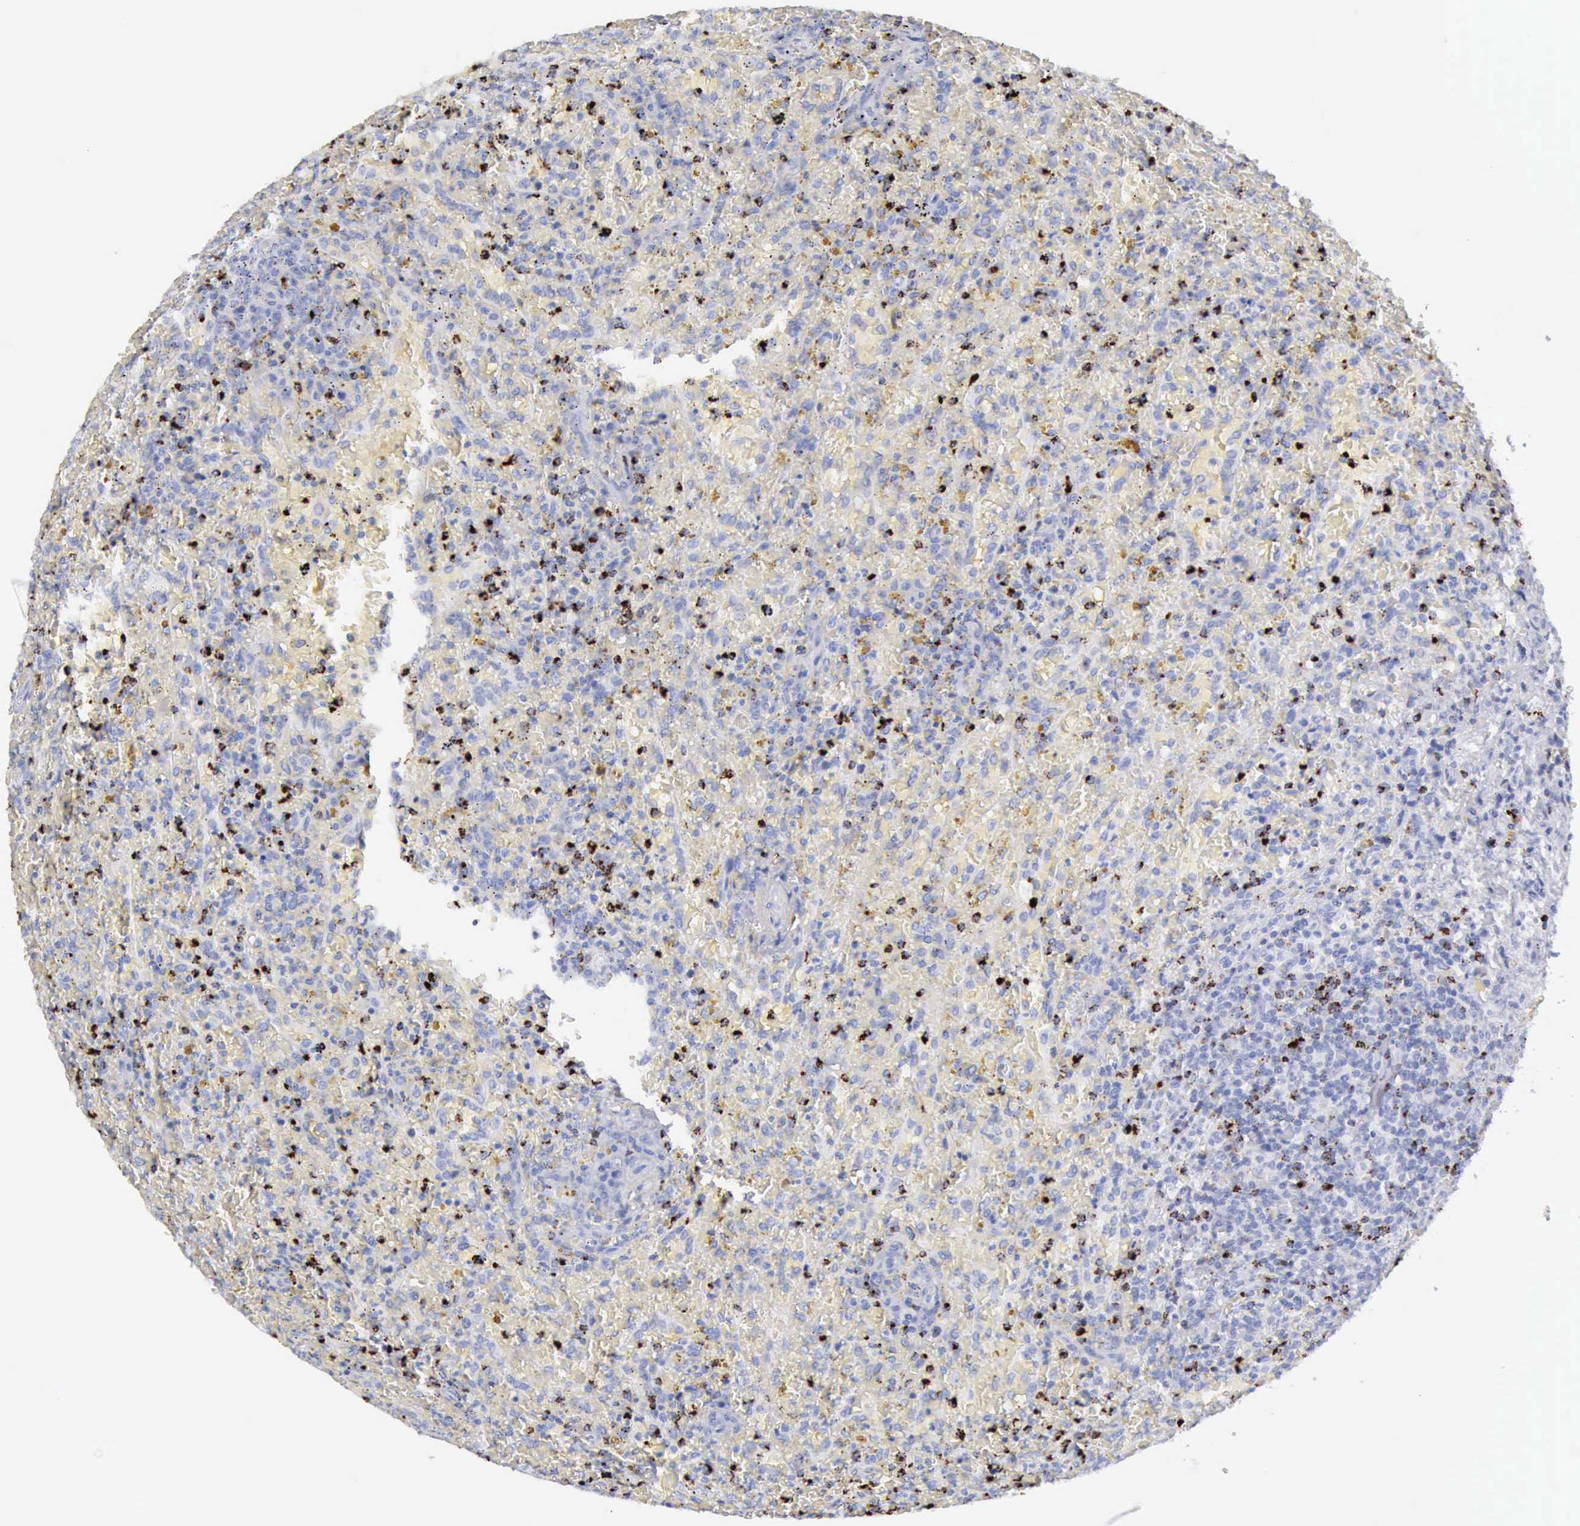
{"staining": {"intensity": "negative", "quantity": "none", "location": "none"}, "tissue": "lymphoma", "cell_type": "Tumor cells", "image_type": "cancer", "snomed": [{"axis": "morphology", "description": "Malignant lymphoma, non-Hodgkin's type, High grade"}, {"axis": "topography", "description": "Spleen"}, {"axis": "topography", "description": "Lymph node"}], "caption": "A high-resolution image shows immunohistochemistry (IHC) staining of lymphoma, which shows no significant positivity in tumor cells.", "gene": "GZMB", "patient": {"sex": "female", "age": 70}}